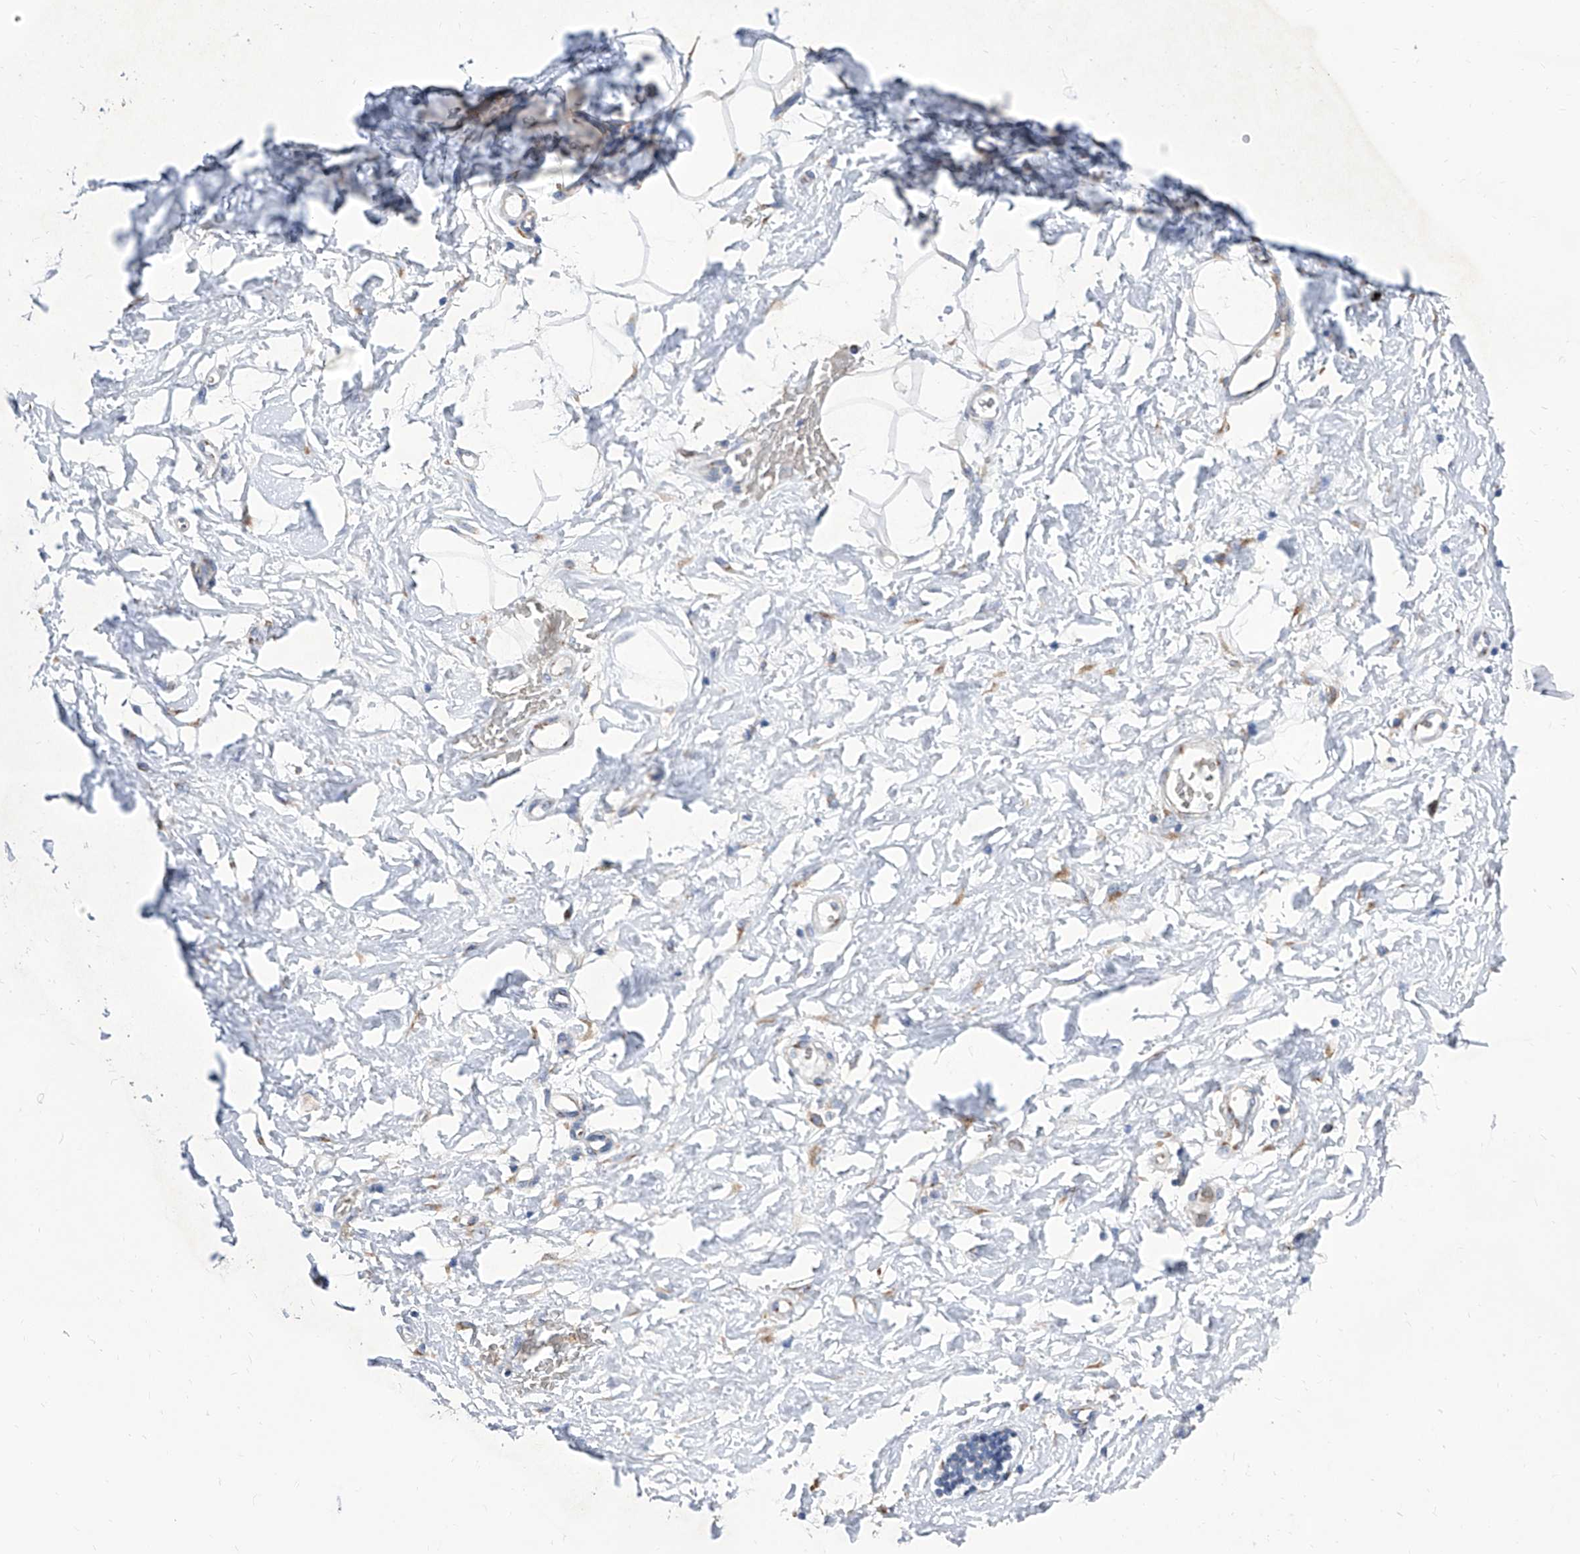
{"staining": {"intensity": "negative", "quantity": "none", "location": "none"}, "tissue": "adipose tissue", "cell_type": "Adipocytes", "image_type": "normal", "snomed": [{"axis": "morphology", "description": "Normal tissue, NOS"}, {"axis": "morphology", "description": "Adenocarcinoma, NOS"}, {"axis": "topography", "description": "Pancreas"}, {"axis": "topography", "description": "Peripheral nerve tissue"}], "caption": "IHC image of normal adipose tissue: human adipose tissue stained with DAB (3,3'-diaminobenzidine) reveals no significant protein expression in adipocytes.", "gene": "TJAP1", "patient": {"sex": "male", "age": 59}}